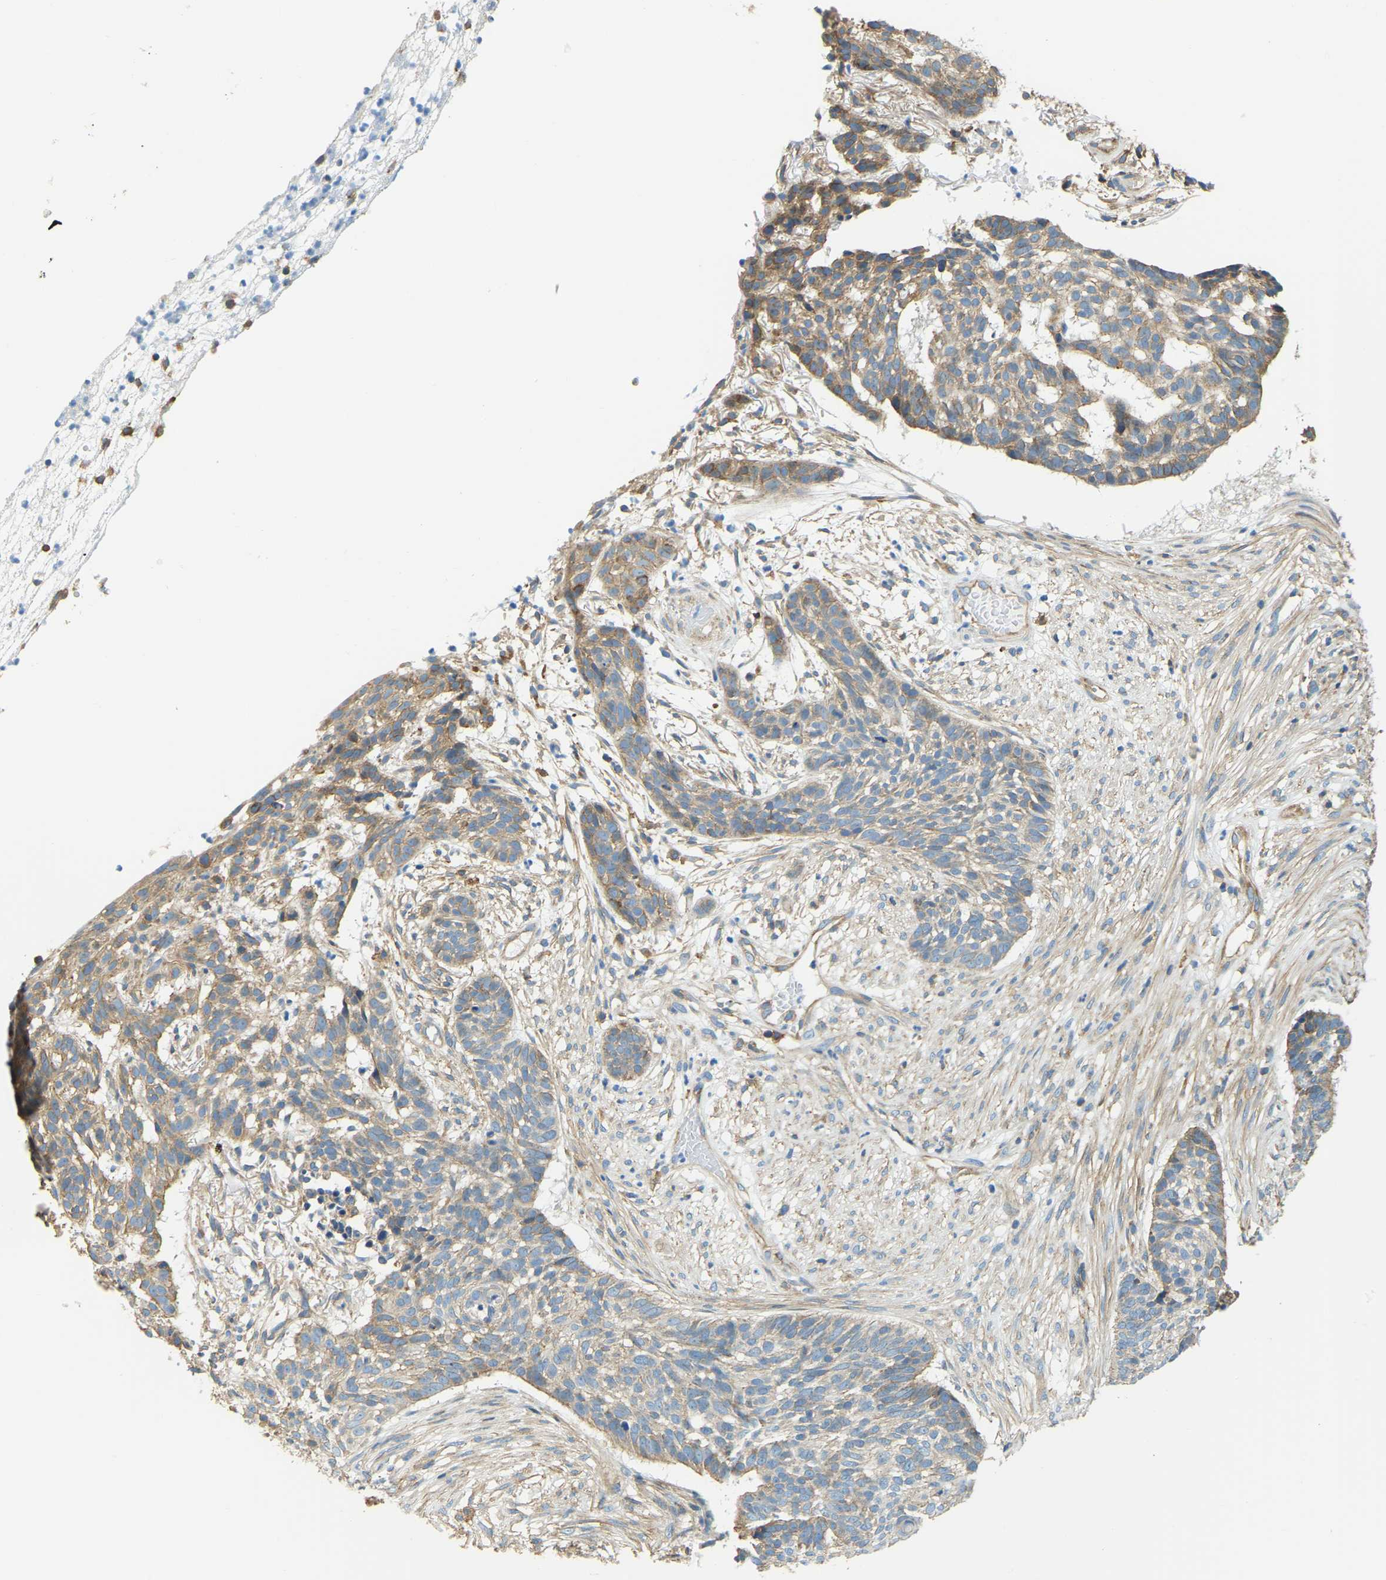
{"staining": {"intensity": "moderate", "quantity": ">75%", "location": "cytoplasmic/membranous"}, "tissue": "skin cancer", "cell_type": "Tumor cells", "image_type": "cancer", "snomed": [{"axis": "morphology", "description": "Basal cell carcinoma"}, {"axis": "topography", "description": "Skin"}], "caption": "The immunohistochemical stain labels moderate cytoplasmic/membranous expression in tumor cells of skin cancer tissue.", "gene": "AHNAK", "patient": {"sex": "male", "age": 85}}